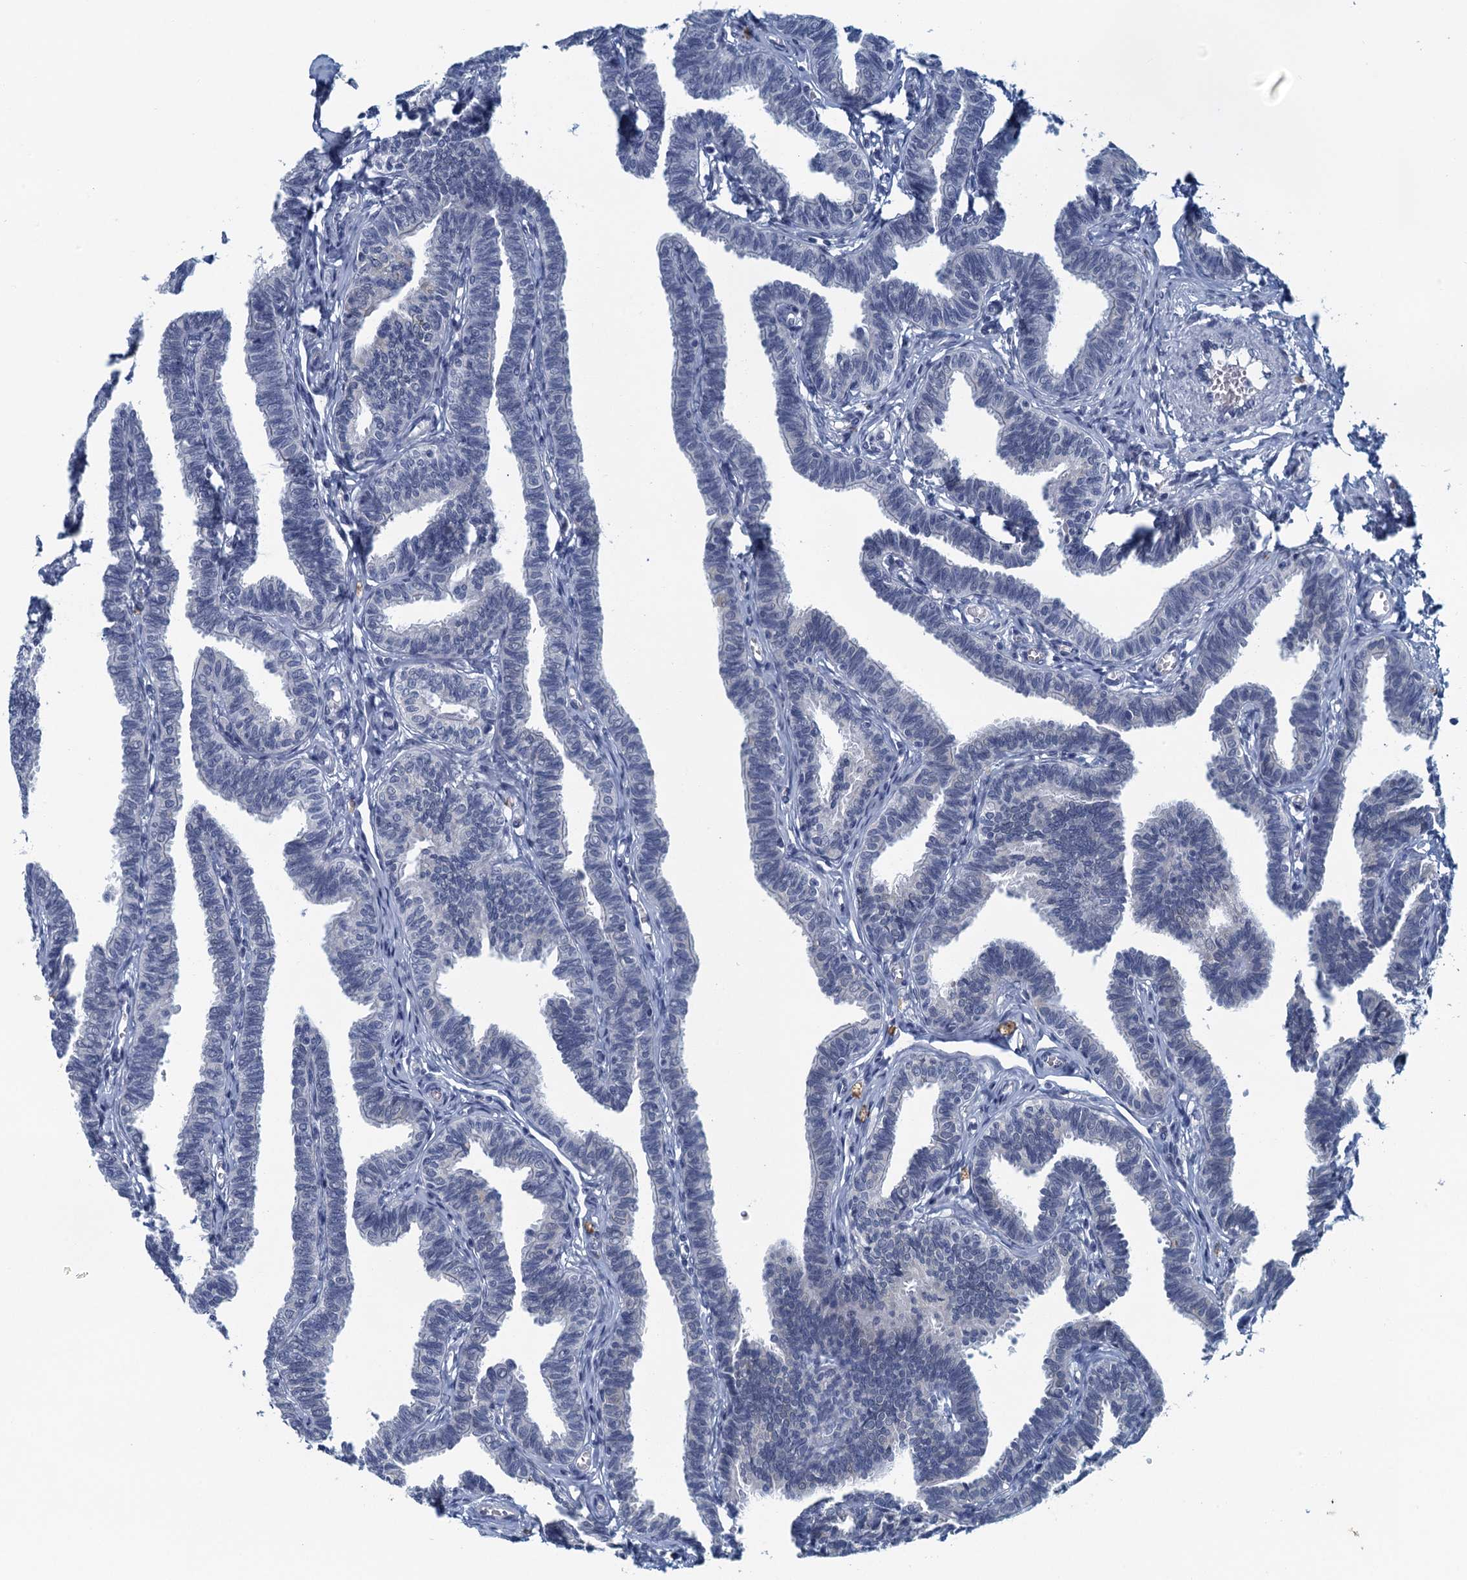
{"staining": {"intensity": "negative", "quantity": "none", "location": "none"}, "tissue": "fallopian tube", "cell_type": "Glandular cells", "image_type": "normal", "snomed": [{"axis": "morphology", "description": "Normal tissue, NOS"}, {"axis": "topography", "description": "Fallopian tube"}, {"axis": "topography", "description": "Ovary"}], "caption": "Fallopian tube stained for a protein using IHC reveals no staining glandular cells.", "gene": "C16orf95", "patient": {"sex": "female", "age": 23}}